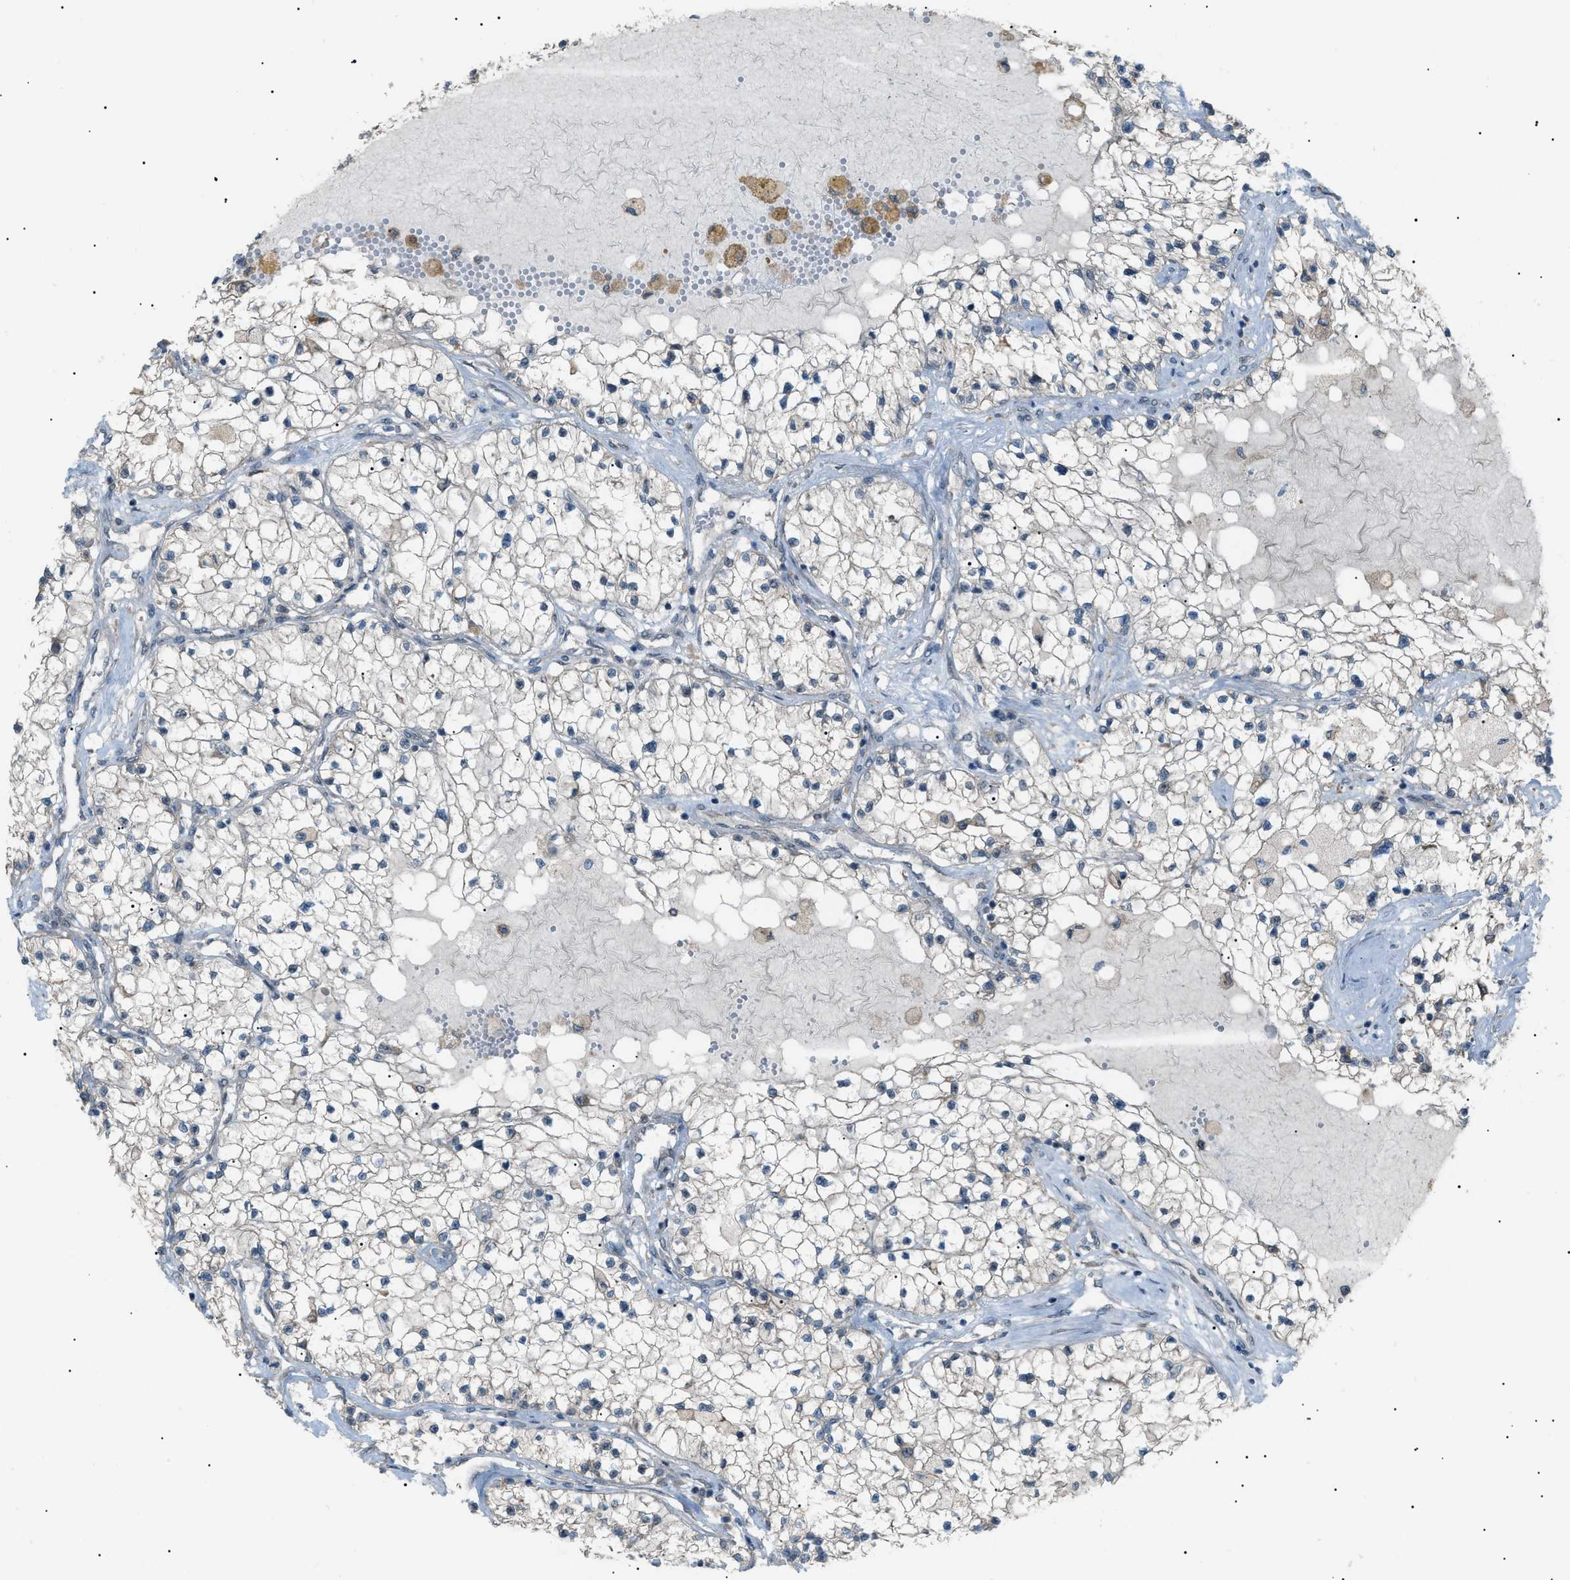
{"staining": {"intensity": "negative", "quantity": "none", "location": "none"}, "tissue": "renal cancer", "cell_type": "Tumor cells", "image_type": "cancer", "snomed": [{"axis": "morphology", "description": "Adenocarcinoma, NOS"}, {"axis": "topography", "description": "Kidney"}], "caption": "IHC micrograph of neoplastic tissue: renal adenocarcinoma stained with DAB (3,3'-diaminobenzidine) exhibits no significant protein expression in tumor cells. (DAB (3,3'-diaminobenzidine) immunohistochemistry (IHC) visualized using brightfield microscopy, high magnification).", "gene": "LPIN2", "patient": {"sex": "male", "age": 68}}